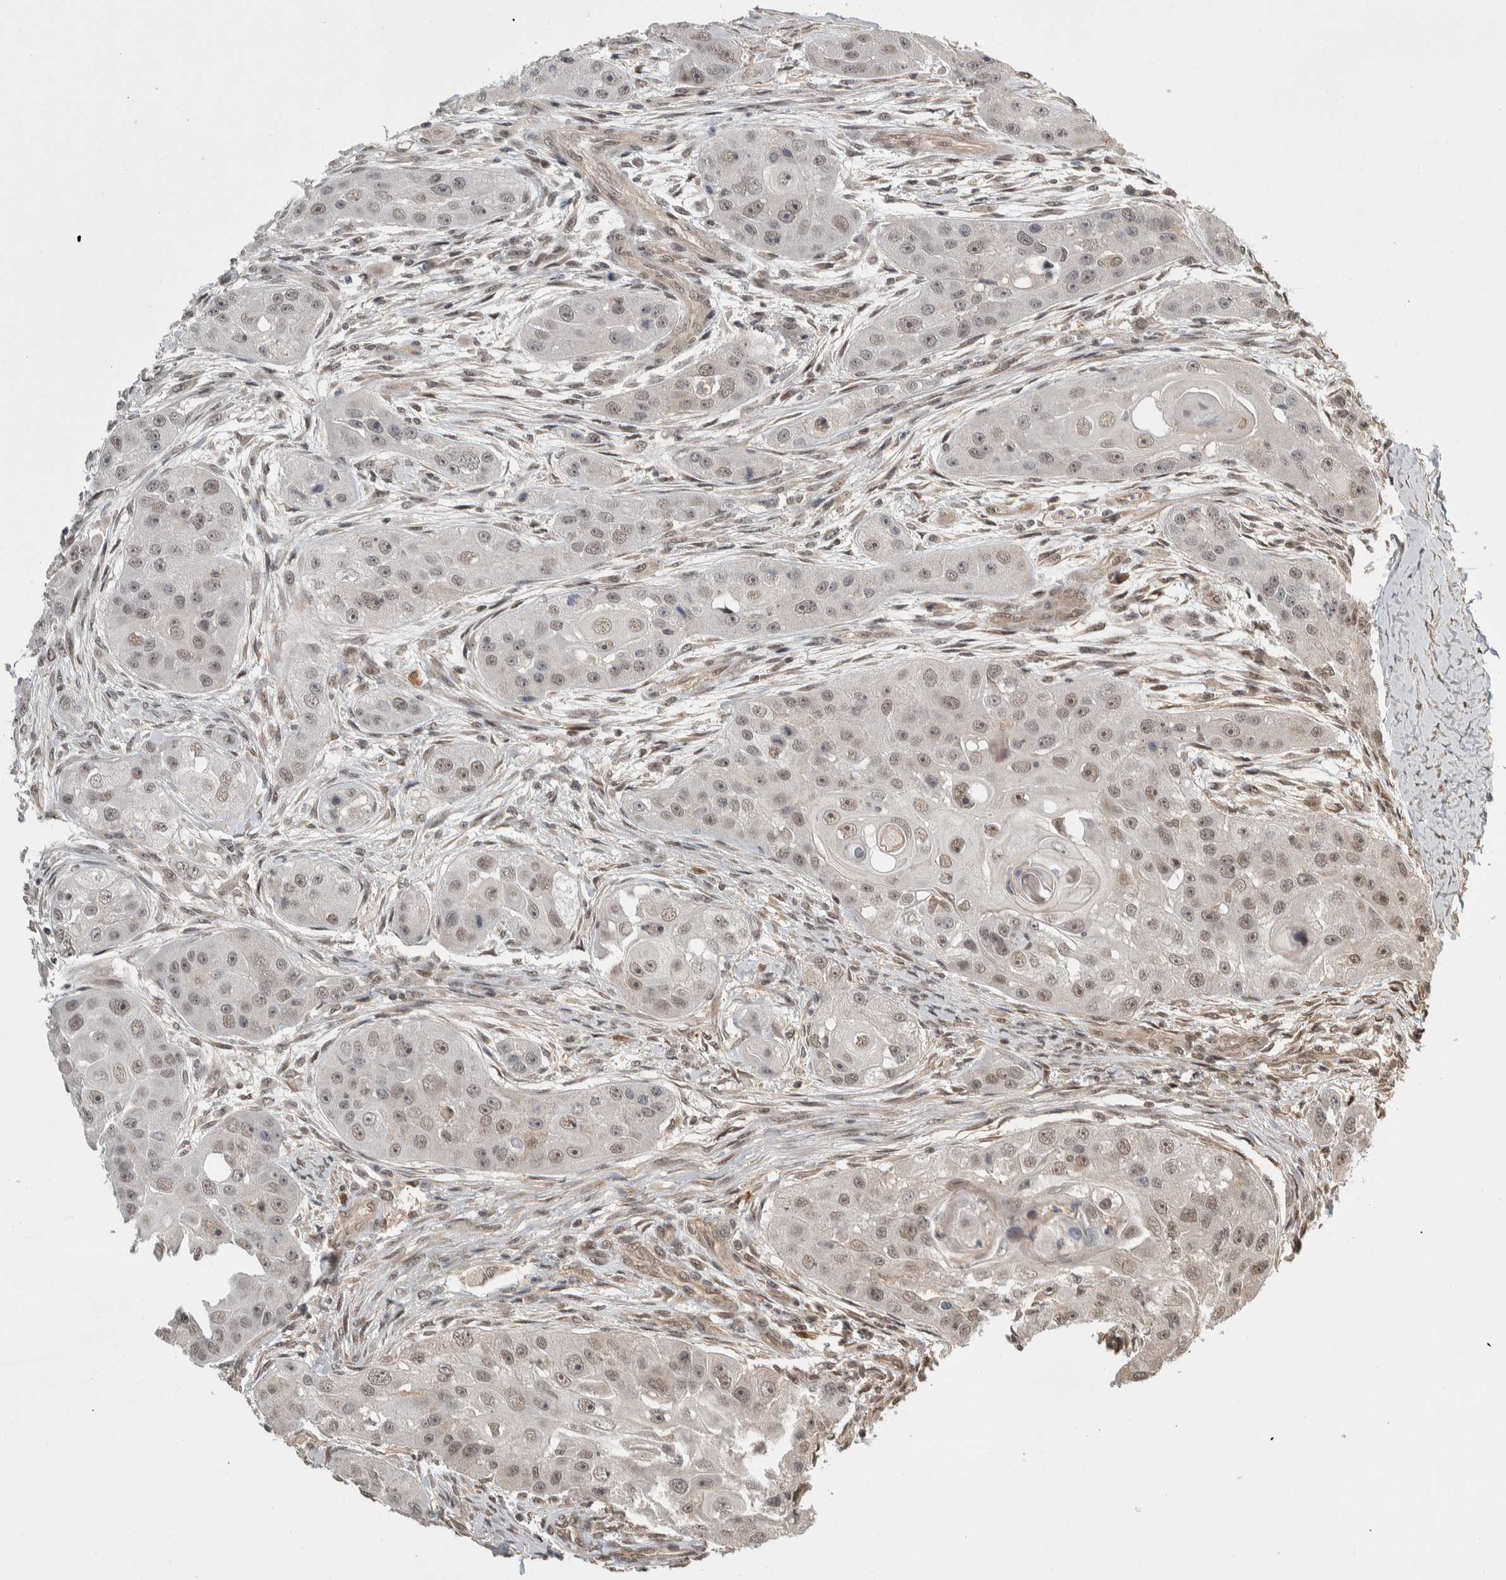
{"staining": {"intensity": "weak", "quantity": ">75%", "location": "nuclear"}, "tissue": "head and neck cancer", "cell_type": "Tumor cells", "image_type": "cancer", "snomed": [{"axis": "morphology", "description": "Normal tissue, NOS"}, {"axis": "morphology", "description": "Squamous cell carcinoma, NOS"}, {"axis": "topography", "description": "Skeletal muscle"}, {"axis": "topography", "description": "Head-Neck"}], "caption": "Weak nuclear positivity is identified in about >75% of tumor cells in head and neck cancer.", "gene": "ZNF592", "patient": {"sex": "male", "age": 51}}